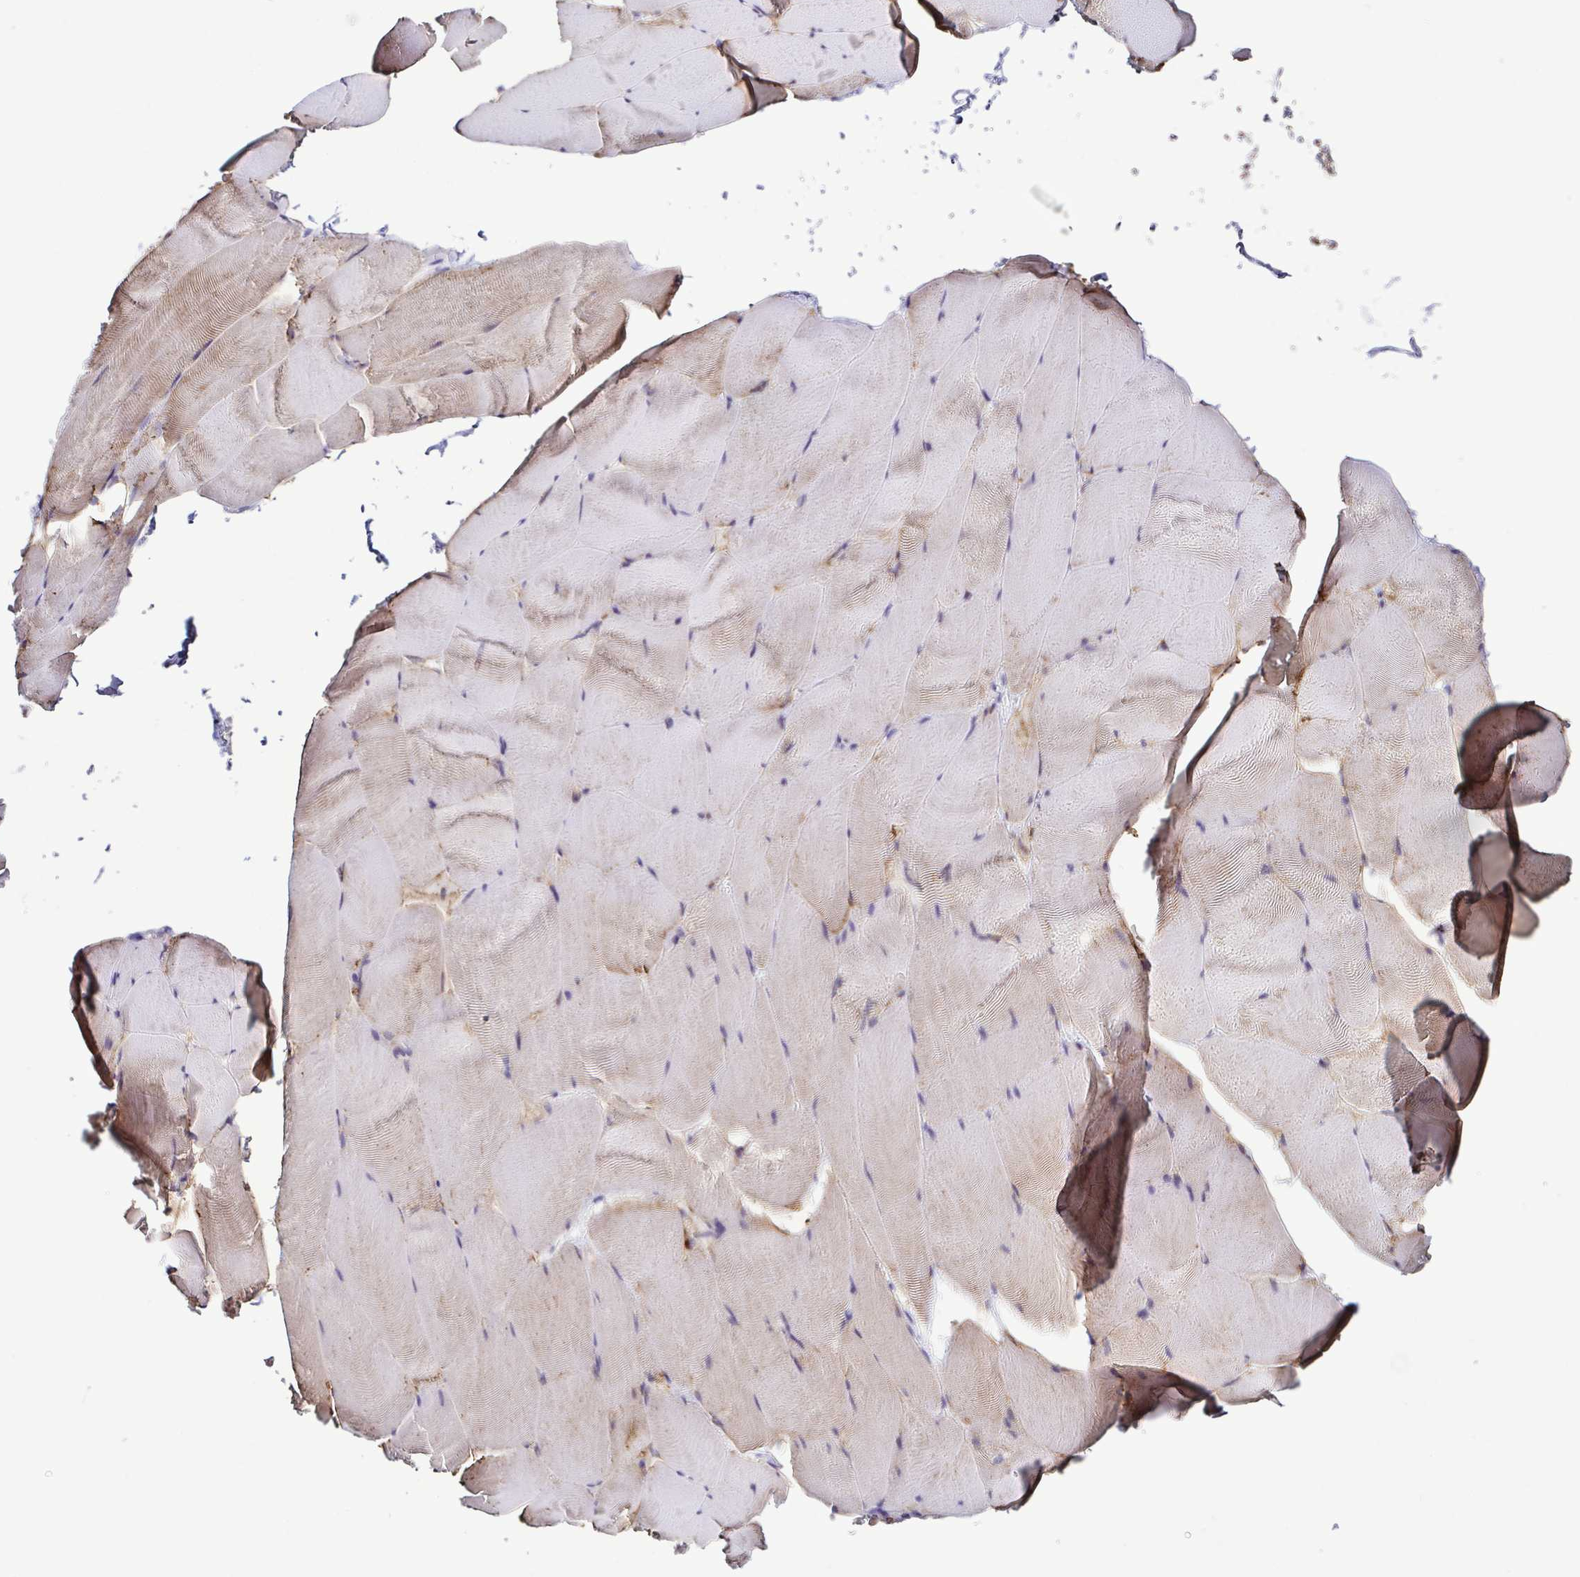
{"staining": {"intensity": "weak", "quantity": "<25%", "location": "cytoplasmic/membranous"}, "tissue": "skeletal muscle", "cell_type": "Myocytes", "image_type": "normal", "snomed": [{"axis": "morphology", "description": "Normal tissue, NOS"}, {"axis": "topography", "description": "Skeletal muscle"}], "caption": "This photomicrograph is of unremarkable skeletal muscle stained with immunohistochemistry to label a protein in brown with the nuclei are counter-stained blue. There is no expression in myocytes. (Immunohistochemistry, brightfield microscopy, high magnification).", "gene": "TNNT2", "patient": {"sex": "female", "age": 64}}